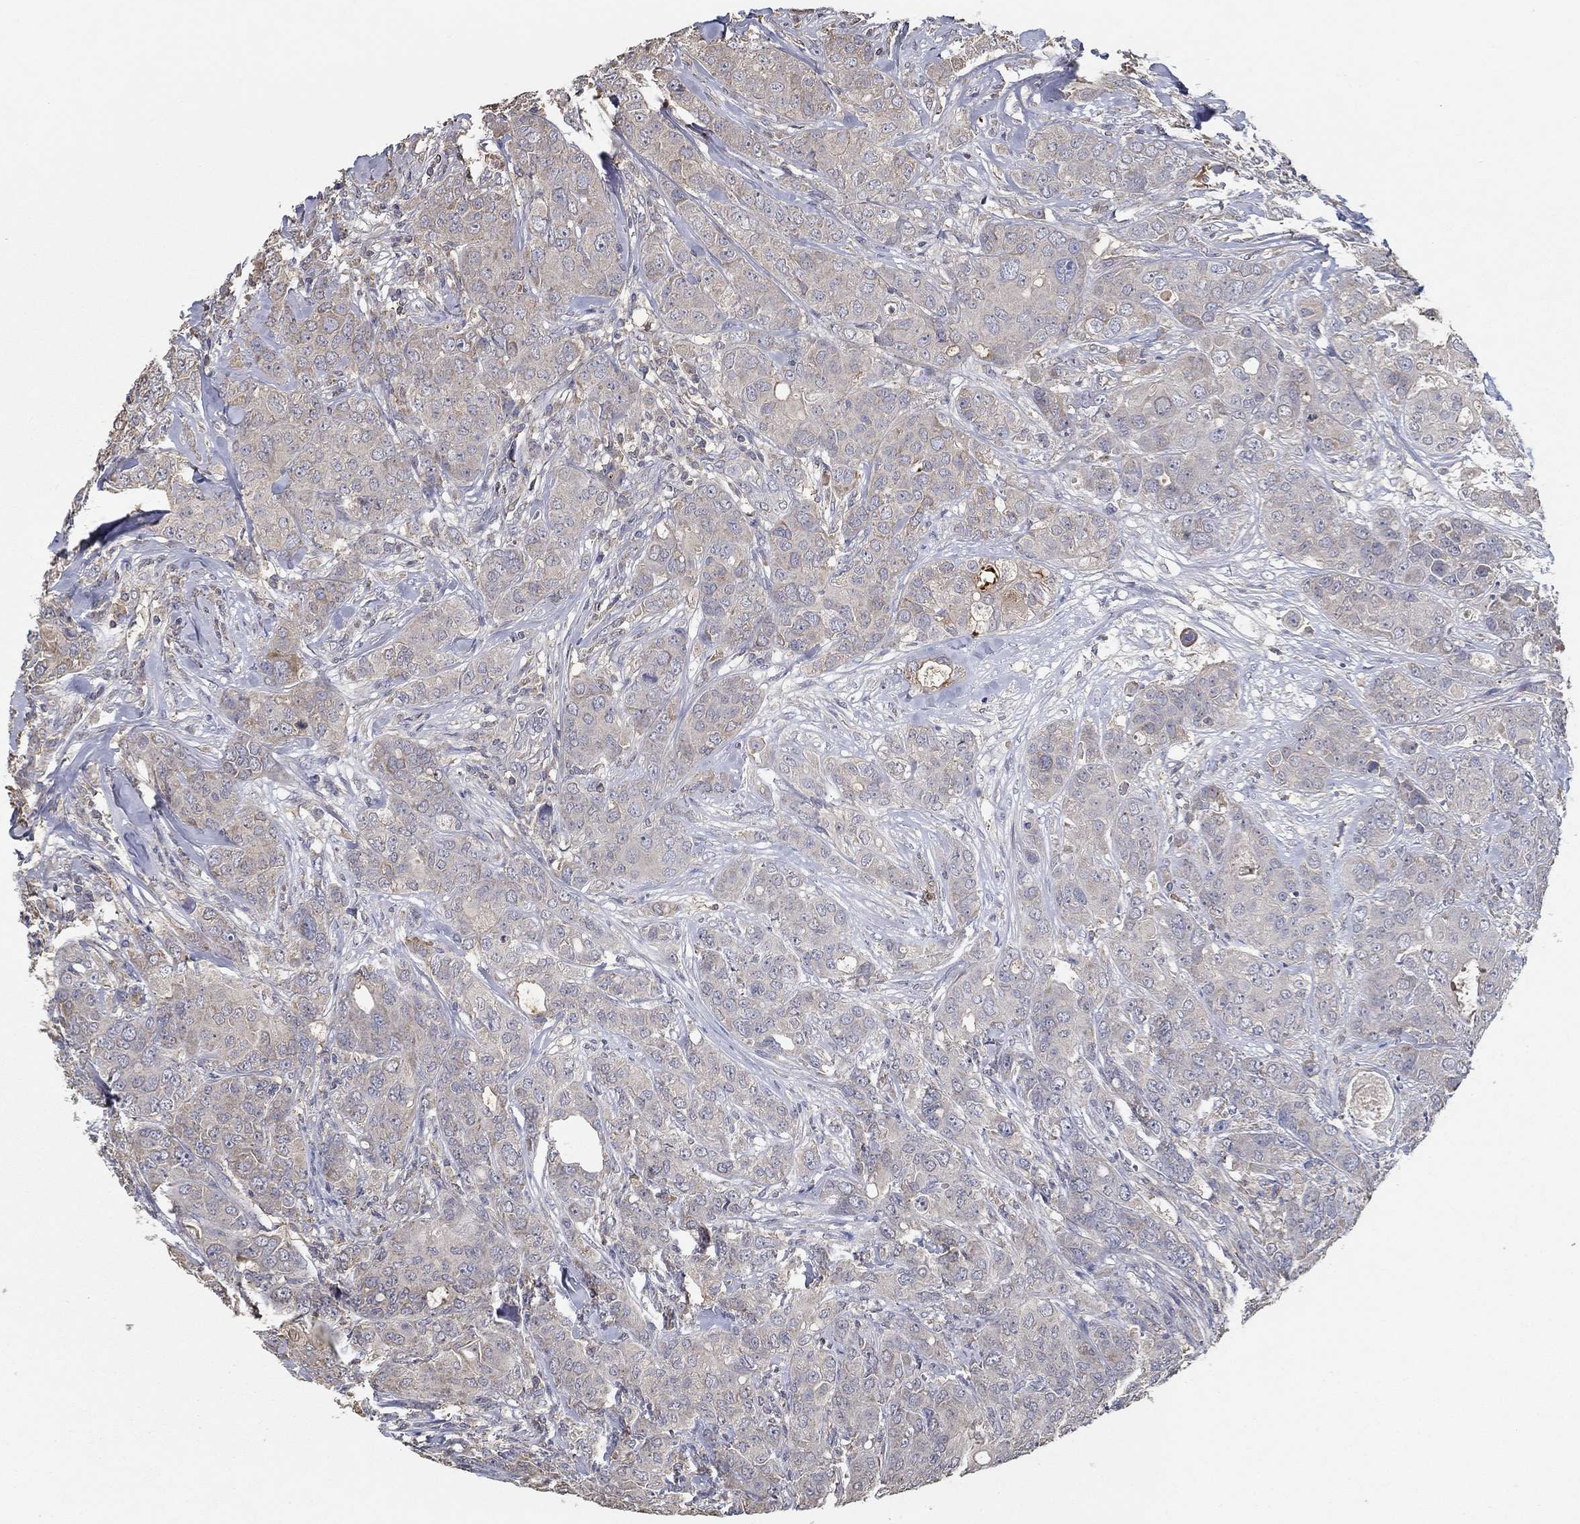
{"staining": {"intensity": "weak", "quantity": "<25%", "location": "cytoplasmic/membranous"}, "tissue": "breast cancer", "cell_type": "Tumor cells", "image_type": "cancer", "snomed": [{"axis": "morphology", "description": "Duct carcinoma"}, {"axis": "topography", "description": "Breast"}], "caption": "IHC of infiltrating ductal carcinoma (breast) displays no positivity in tumor cells. The staining was performed using DAB (3,3'-diaminobenzidine) to visualize the protein expression in brown, while the nuclei were stained in blue with hematoxylin (Magnification: 20x).", "gene": "IL10", "patient": {"sex": "female", "age": 43}}